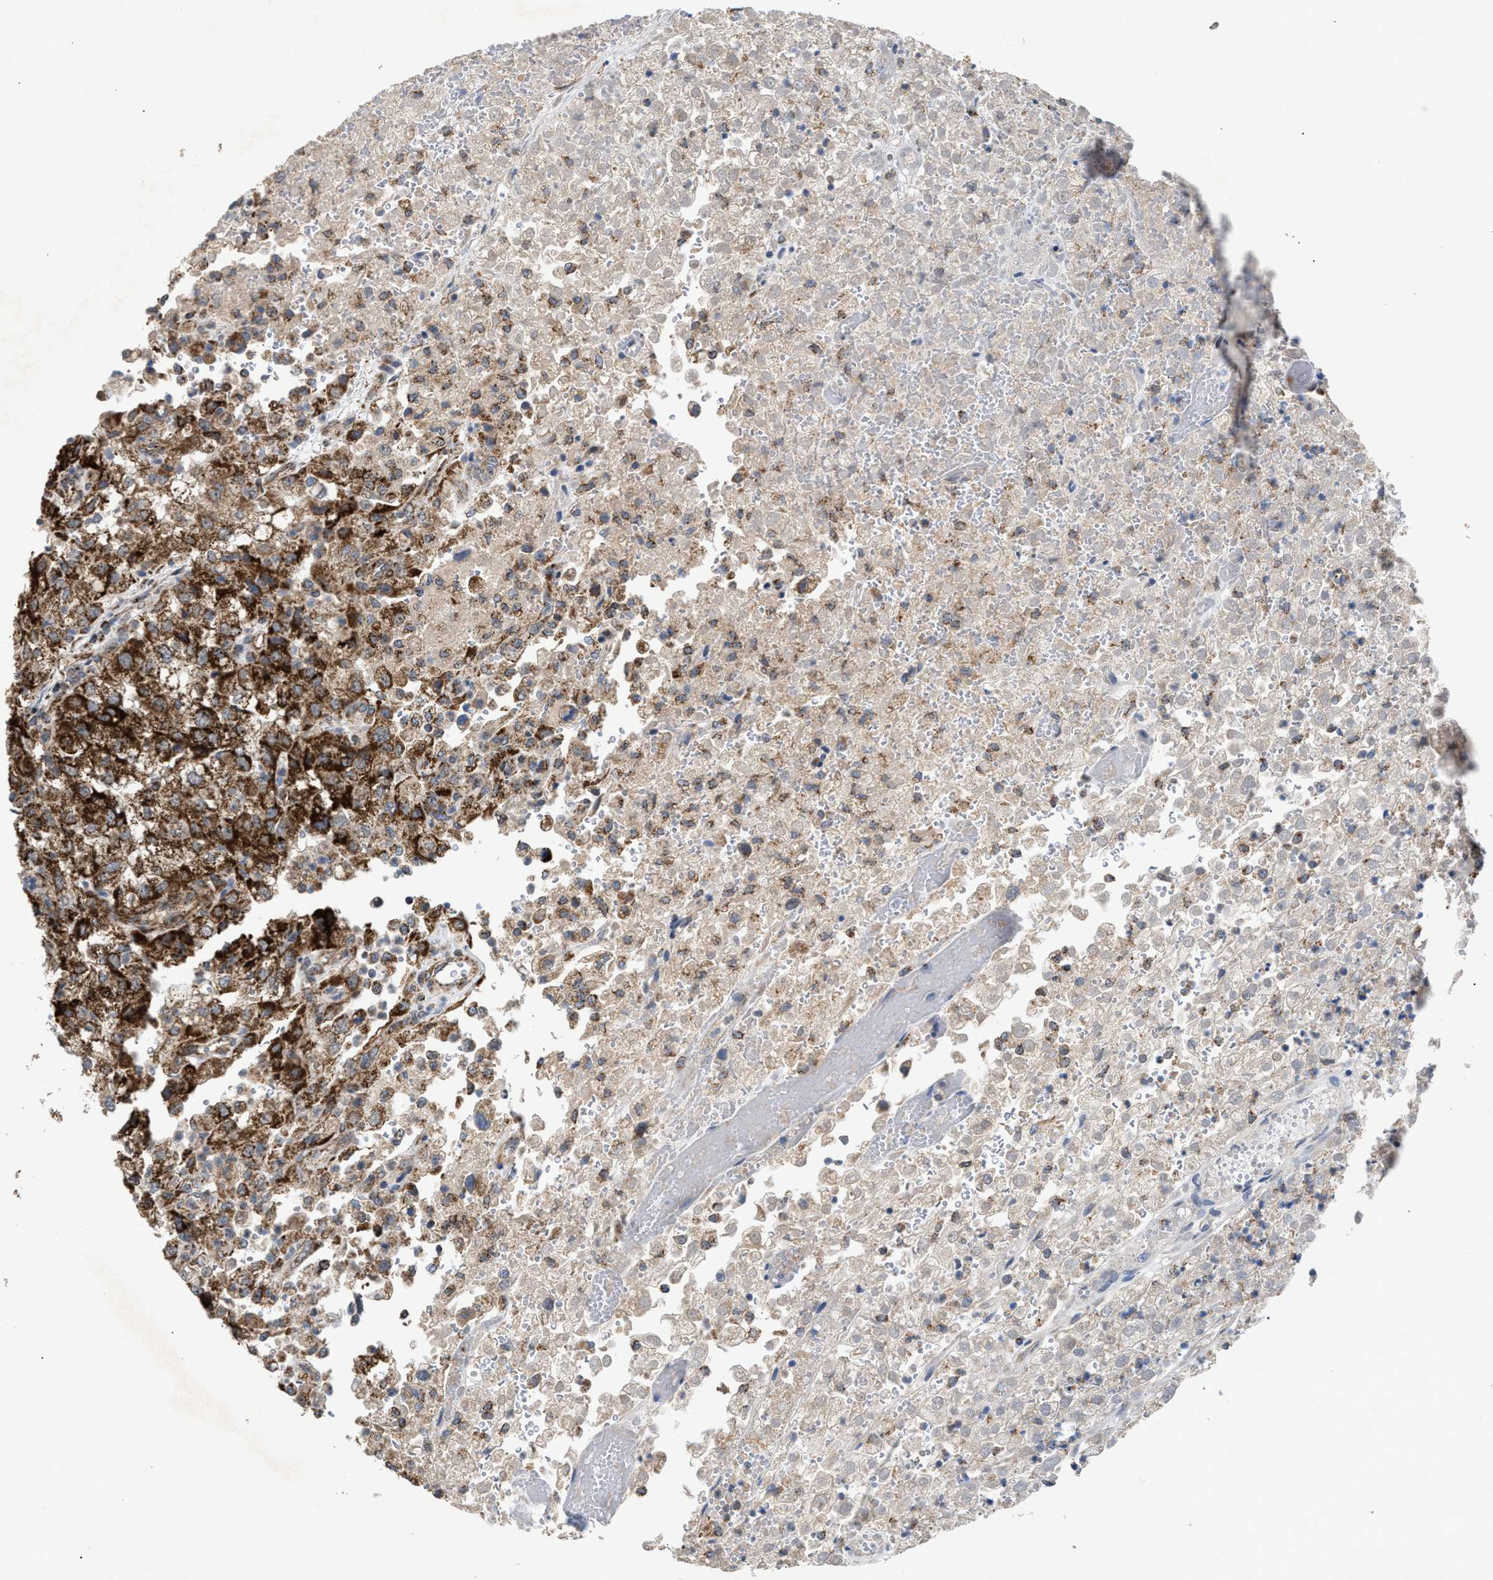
{"staining": {"intensity": "strong", "quantity": ">75%", "location": "cytoplasmic/membranous"}, "tissue": "renal cancer", "cell_type": "Tumor cells", "image_type": "cancer", "snomed": [{"axis": "morphology", "description": "Adenocarcinoma, NOS"}, {"axis": "topography", "description": "Kidney"}], "caption": "Approximately >75% of tumor cells in adenocarcinoma (renal) display strong cytoplasmic/membranous protein positivity as visualized by brown immunohistochemical staining.", "gene": "TACO1", "patient": {"sex": "female", "age": 54}}